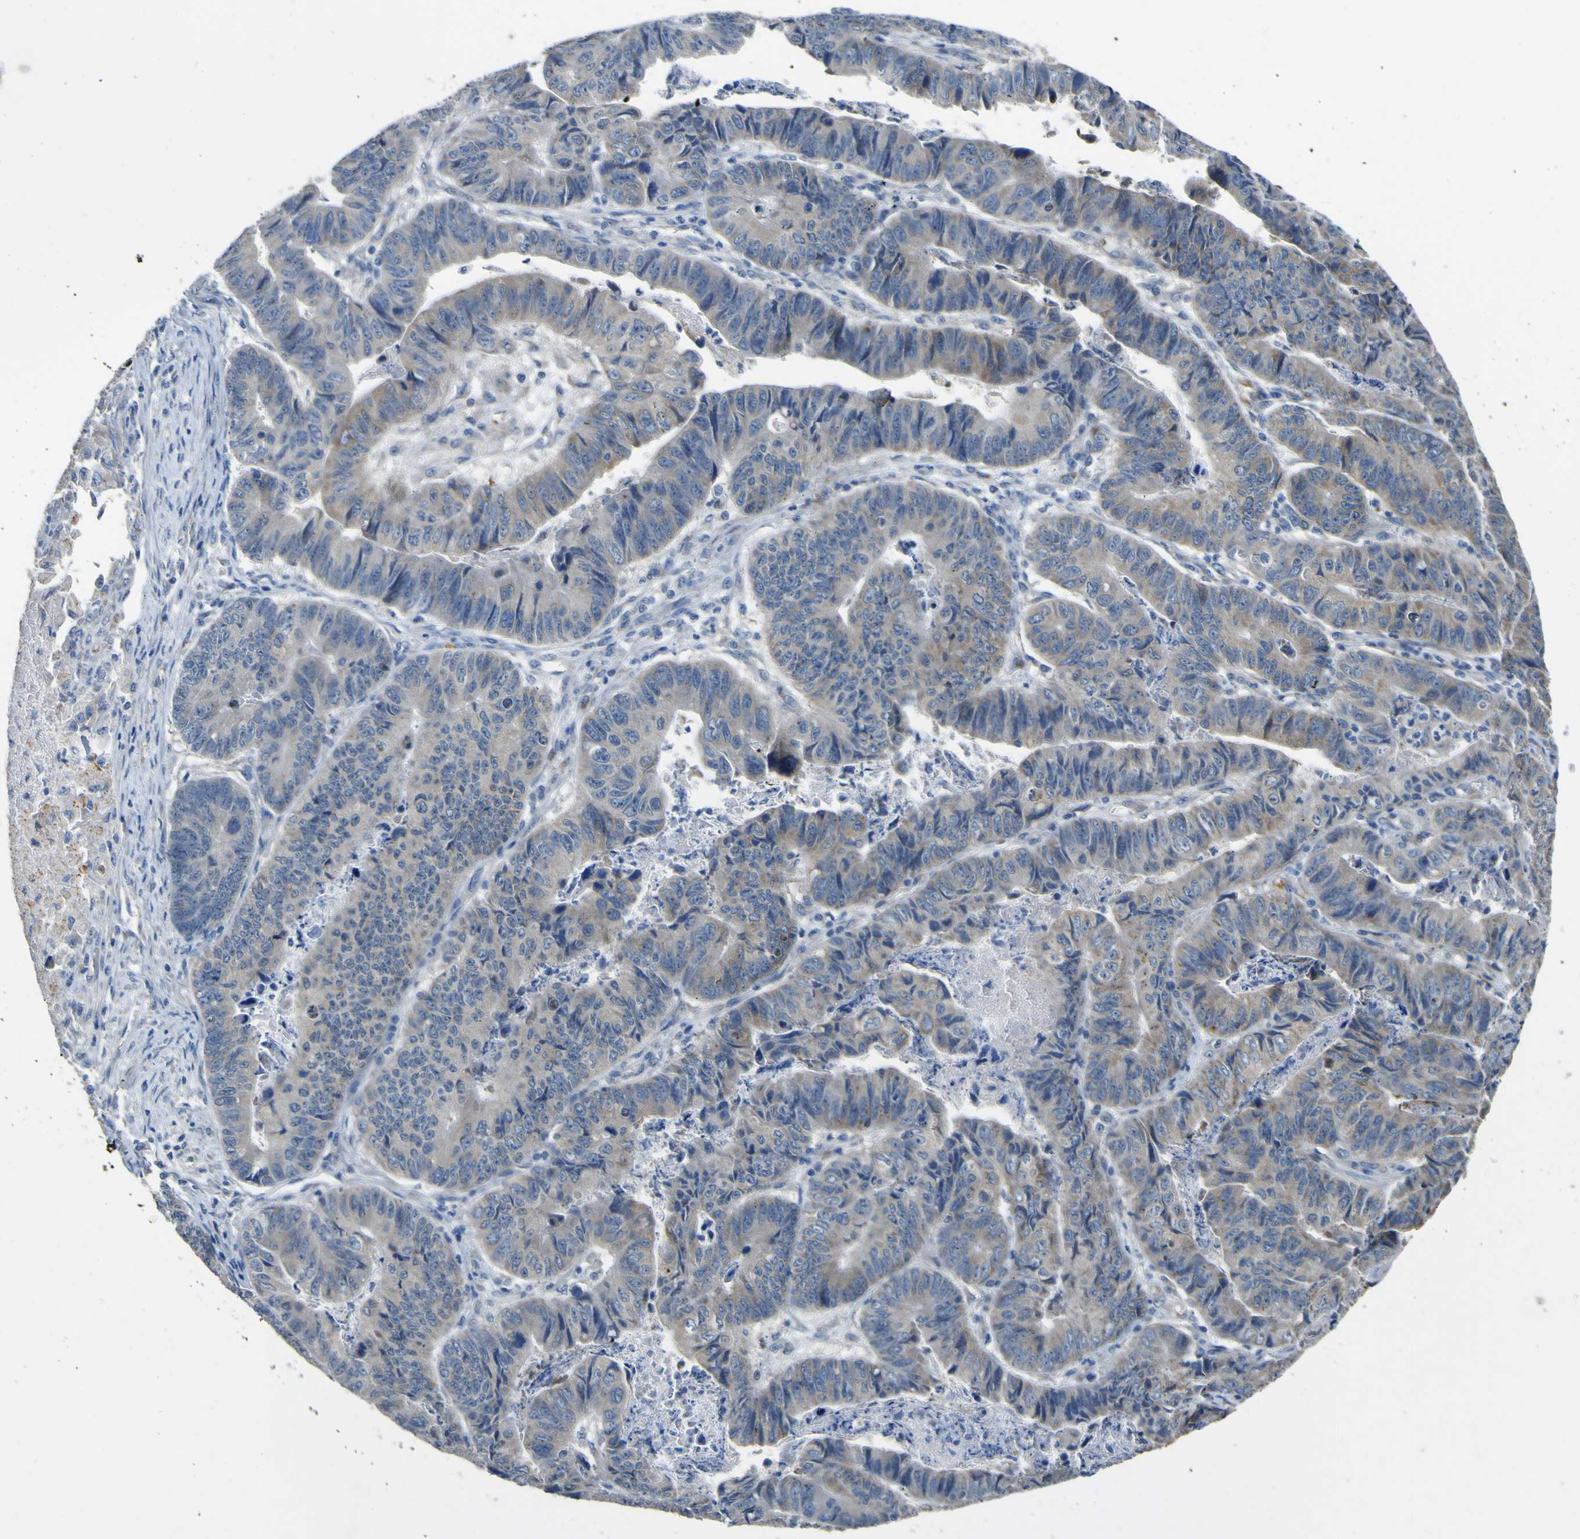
{"staining": {"intensity": "negative", "quantity": "none", "location": "none"}, "tissue": "stomach cancer", "cell_type": "Tumor cells", "image_type": "cancer", "snomed": [{"axis": "morphology", "description": "Adenocarcinoma, NOS"}, {"axis": "topography", "description": "Stomach, lower"}], "caption": "Adenocarcinoma (stomach) was stained to show a protein in brown. There is no significant expression in tumor cells.", "gene": "ALDH18A1", "patient": {"sex": "male", "age": 77}}